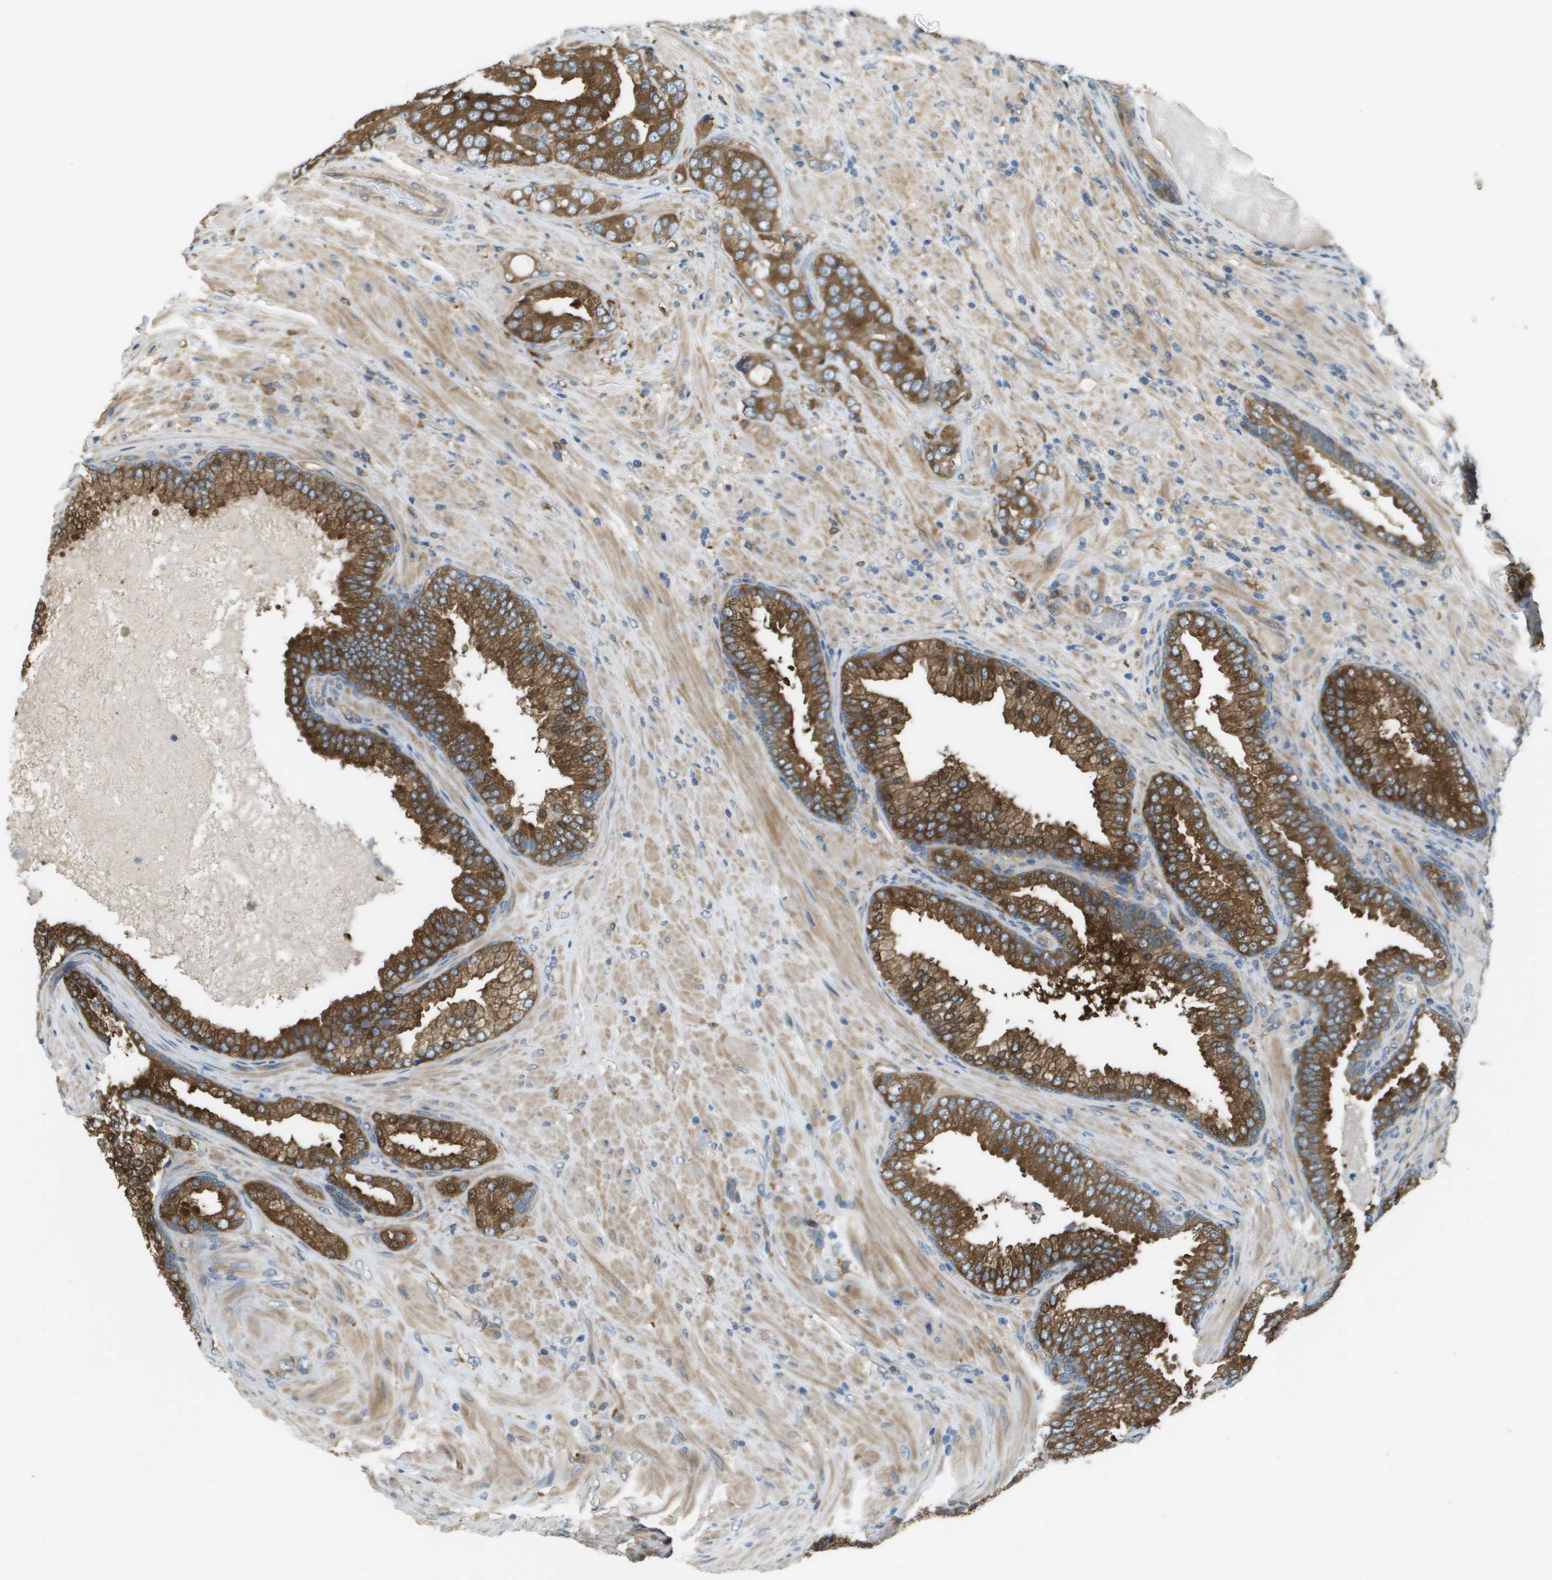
{"staining": {"intensity": "strong", "quantity": ">75%", "location": "cytoplasmic/membranous"}, "tissue": "prostate cancer", "cell_type": "Tumor cells", "image_type": "cancer", "snomed": [{"axis": "morphology", "description": "Adenocarcinoma, High grade"}, {"axis": "topography", "description": "Prostate"}], "caption": "Protein expression analysis of prostate adenocarcinoma (high-grade) shows strong cytoplasmic/membranous positivity in about >75% of tumor cells. (DAB IHC, brown staining for protein, blue staining for nuclei).", "gene": "CORO1B", "patient": {"sex": "male", "age": 50}}